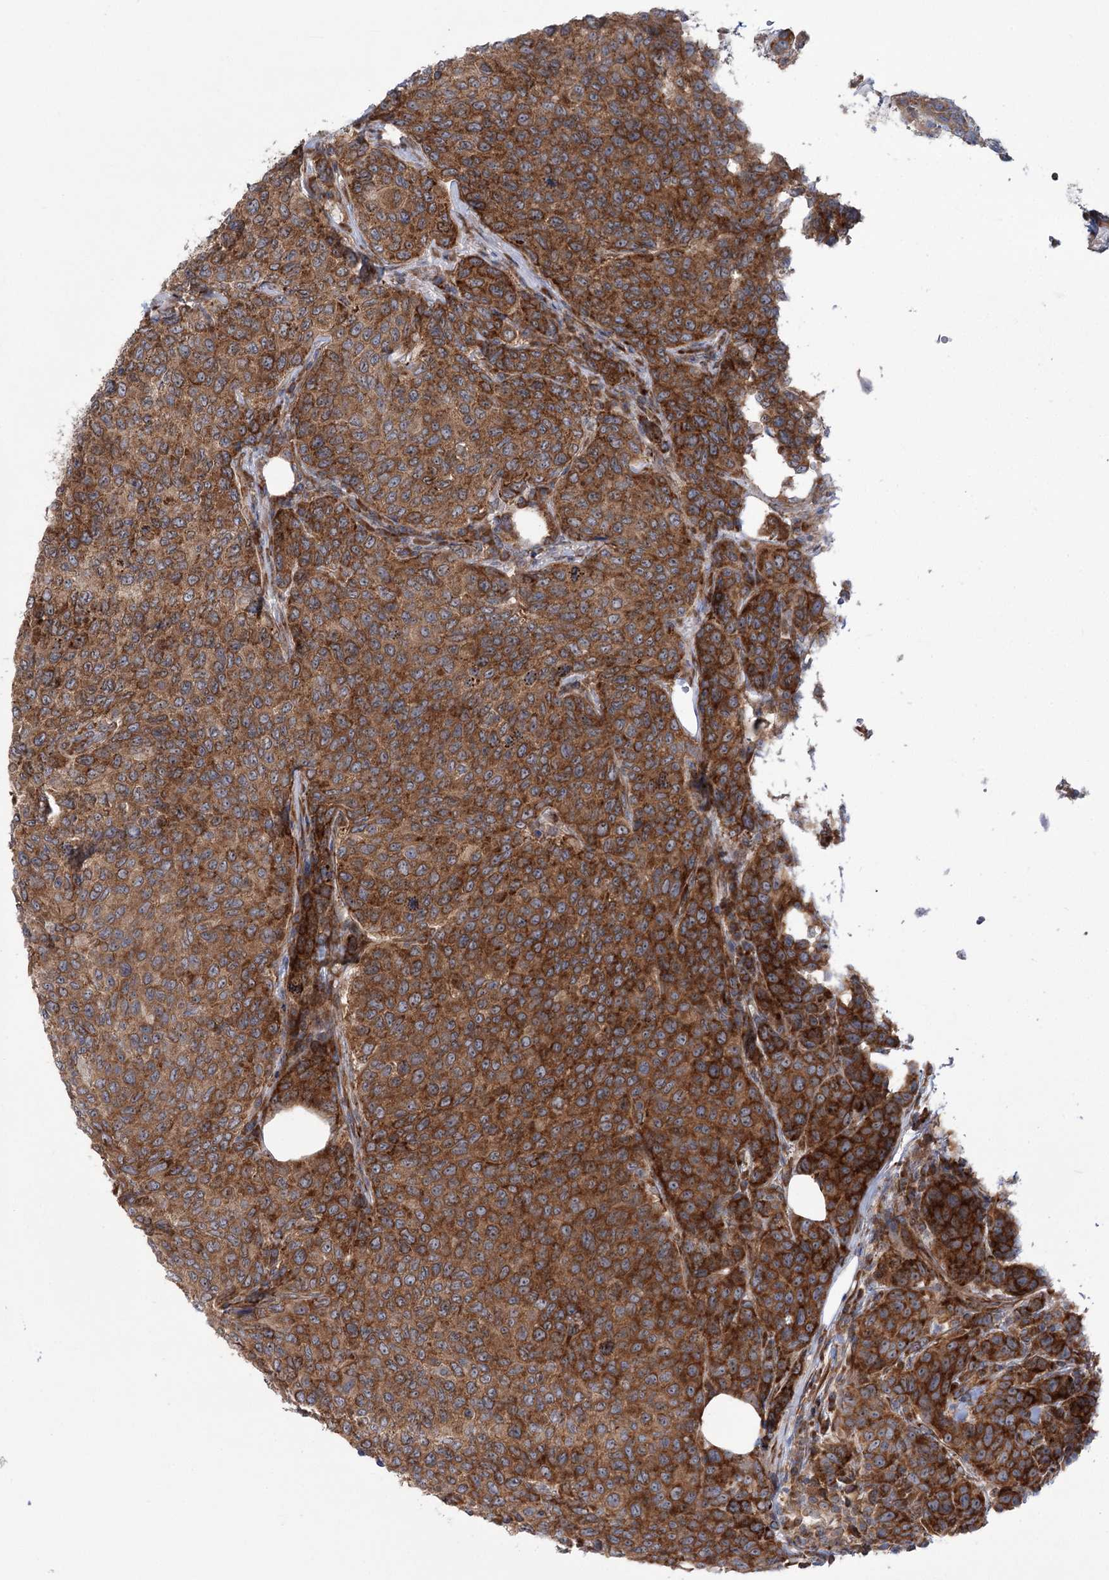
{"staining": {"intensity": "strong", "quantity": ">75%", "location": "cytoplasmic/membranous"}, "tissue": "breast cancer", "cell_type": "Tumor cells", "image_type": "cancer", "snomed": [{"axis": "morphology", "description": "Duct carcinoma"}, {"axis": "topography", "description": "Breast"}], "caption": "The photomicrograph exhibits a brown stain indicating the presence of a protein in the cytoplasmic/membranous of tumor cells in invasive ductal carcinoma (breast).", "gene": "VWA2", "patient": {"sex": "female", "age": 55}}